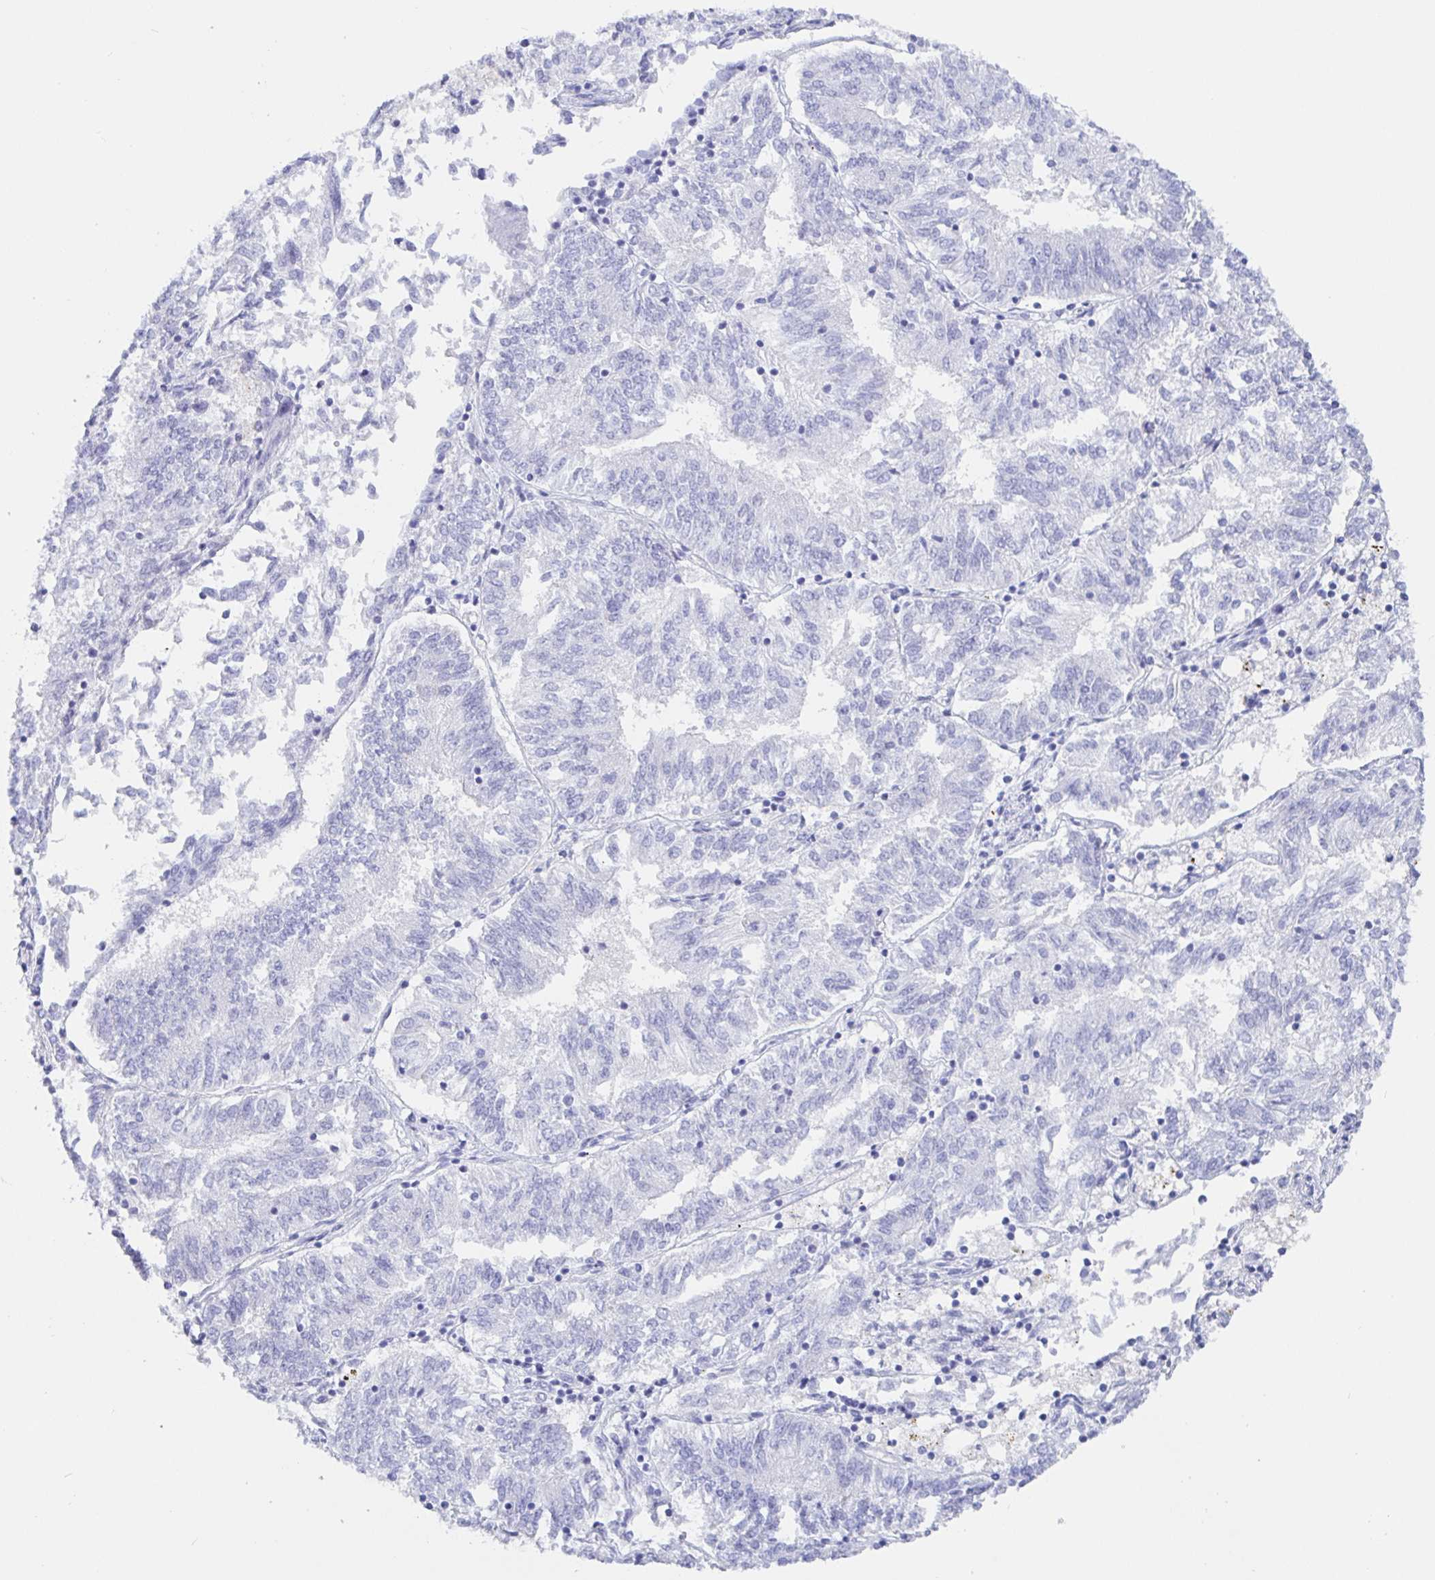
{"staining": {"intensity": "negative", "quantity": "none", "location": "none"}, "tissue": "endometrial cancer", "cell_type": "Tumor cells", "image_type": "cancer", "snomed": [{"axis": "morphology", "description": "Adenocarcinoma, NOS"}, {"axis": "topography", "description": "Endometrium"}], "caption": "Immunohistochemistry (IHC) photomicrograph of human adenocarcinoma (endometrial) stained for a protein (brown), which displays no staining in tumor cells.", "gene": "KCNH6", "patient": {"sex": "female", "age": 58}}